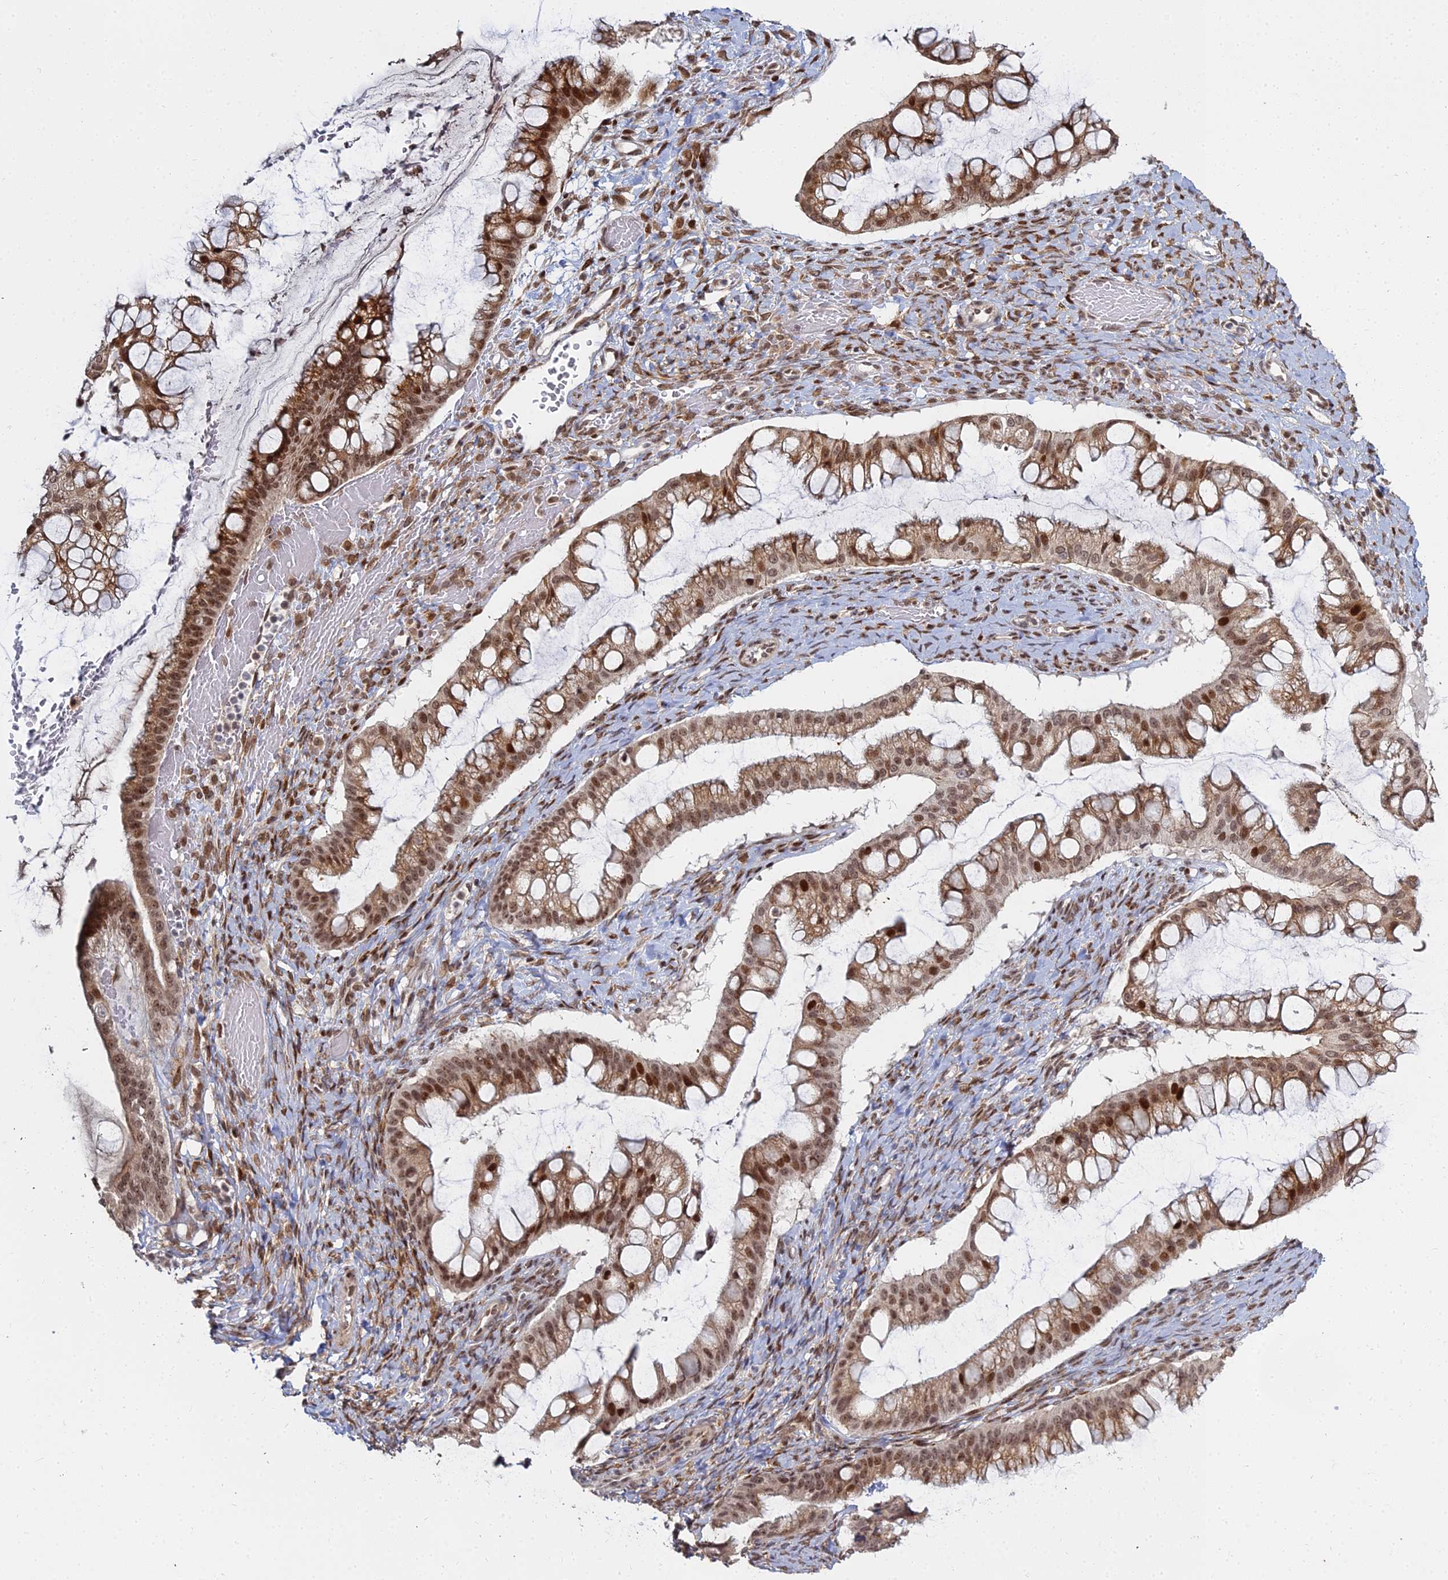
{"staining": {"intensity": "moderate", "quantity": ">75%", "location": "cytoplasmic/membranous,nuclear"}, "tissue": "ovarian cancer", "cell_type": "Tumor cells", "image_type": "cancer", "snomed": [{"axis": "morphology", "description": "Cystadenocarcinoma, mucinous, NOS"}, {"axis": "topography", "description": "Ovary"}], "caption": "Immunohistochemical staining of human ovarian mucinous cystadenocarcinoma demonstrates medium levels of moderate cytoplasmic/membranous and nuclear positivity in approximately >75% of tumor cells.", "gene": "ABCA2", "patient": {"sex": "female", "age": 73}}